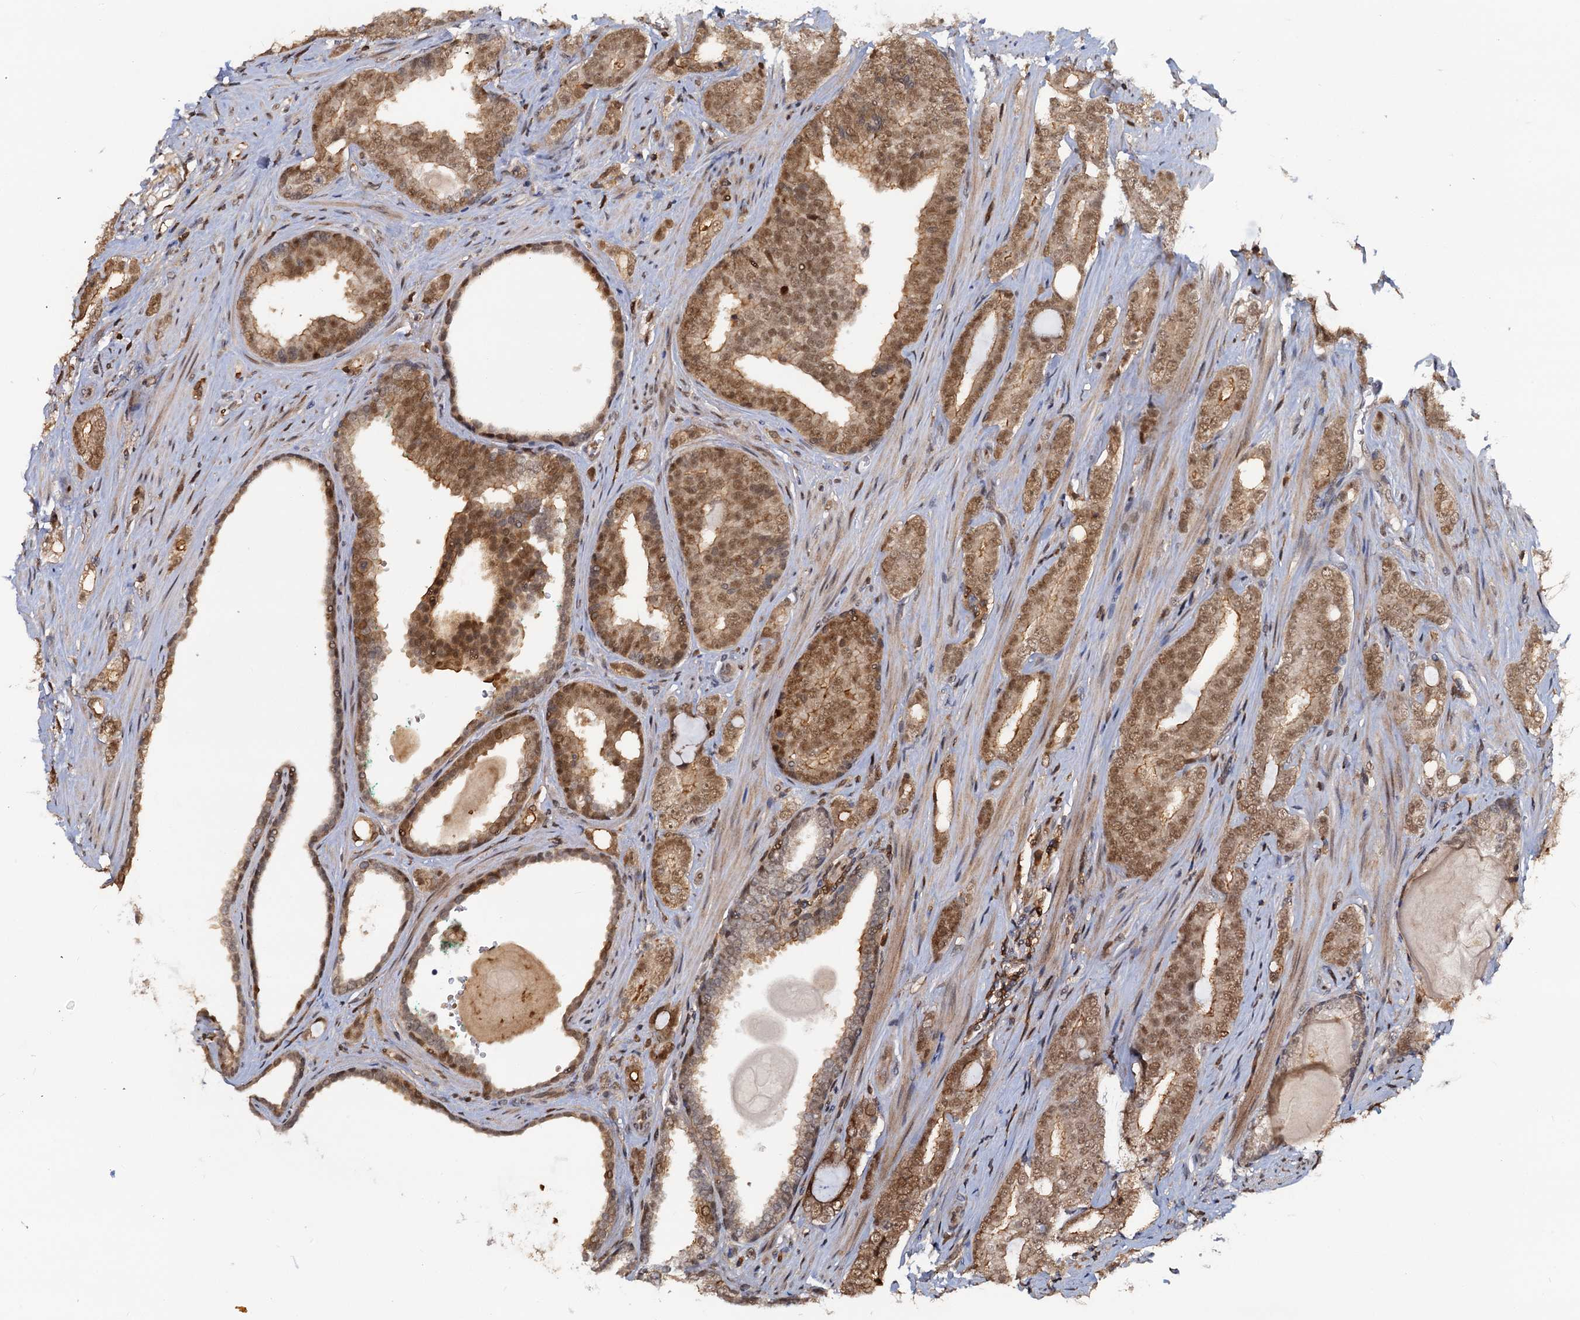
{"staining": {"intensity": "moderate", "quantity": ">75%", "location": "cytoplasmic/membranous,nuclear"}, "tissue": "prostate cancer", "cell_type": "Tumor cells", "image_type": "cancer", "snomed": [{"axis": "morphology", "description": "Adenocarcinoma, High grade"}, {"axis": "topography", "description": "Prostate"}], "caption": "DAB immunohistochemical staining of human prostate cancer (high-grade adenocarcinoma) reveals moderate cytoplasmic/membranous and nuclear protein expression in approximately >75% of tumor cells.", "gene": "ZNF609", "patient": {"sex": "male", "age": 63}}